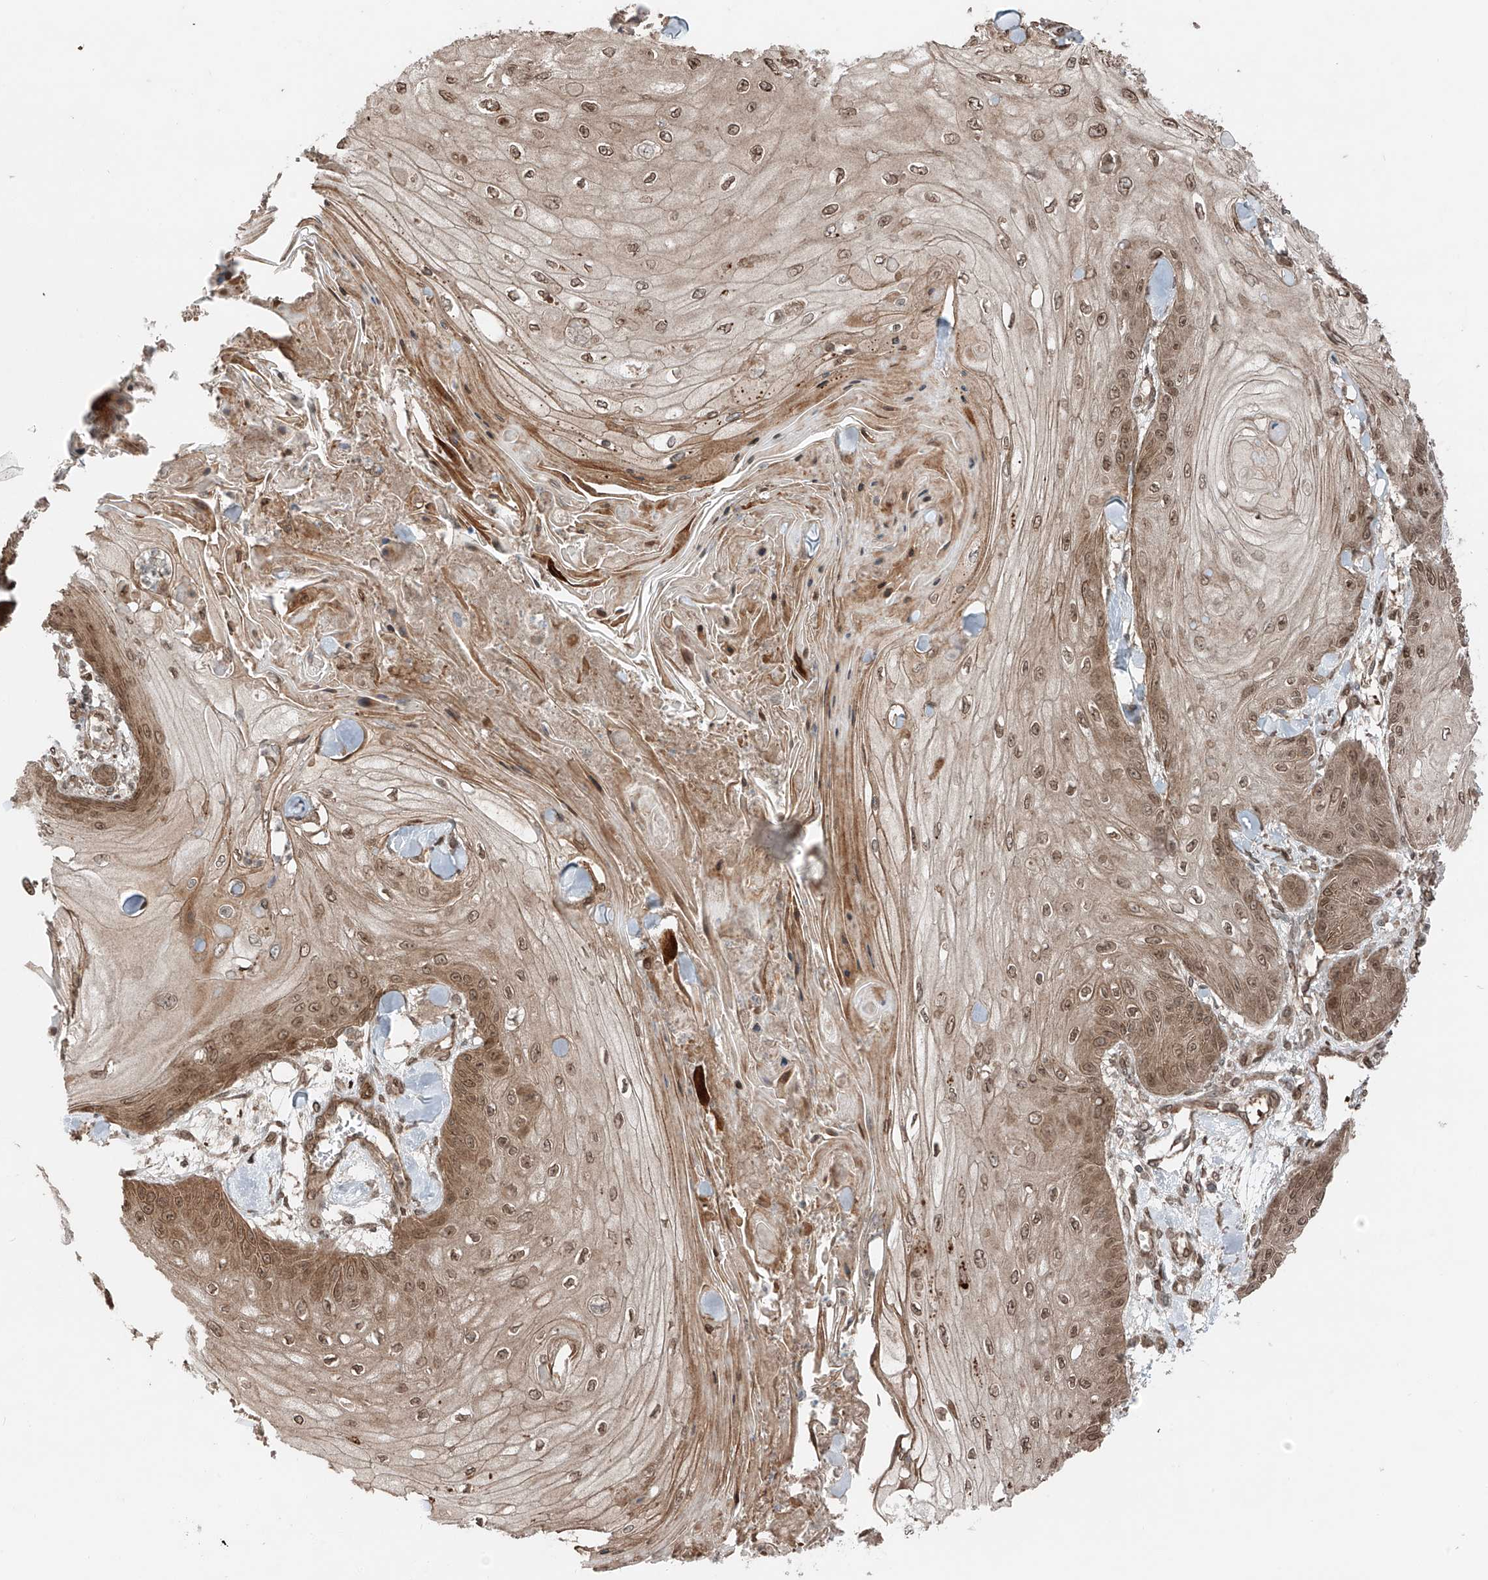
{"staining": {"intensity": "moderate", "quantity": ">75%", "location": "cytoplasmic/membranous,nuclear"}, "tissue": "skin cancer", "cell_type": "Tumor cells", "image_type": "cancer", "snomed": [{"axis": "morphology", "description": "Squamous cell carcinoma, NOS"}, {"axis": "topography", "description": "Skin"}], "caption": "Protein staining demonstrates moderate cytoplasmic/membranous and nuclear positivity in about >75% of tumor cells in skin cancer (squamous cell carcinoma).", "gene": "CEP162", "patient": {"sex": "male", "age": 74}}